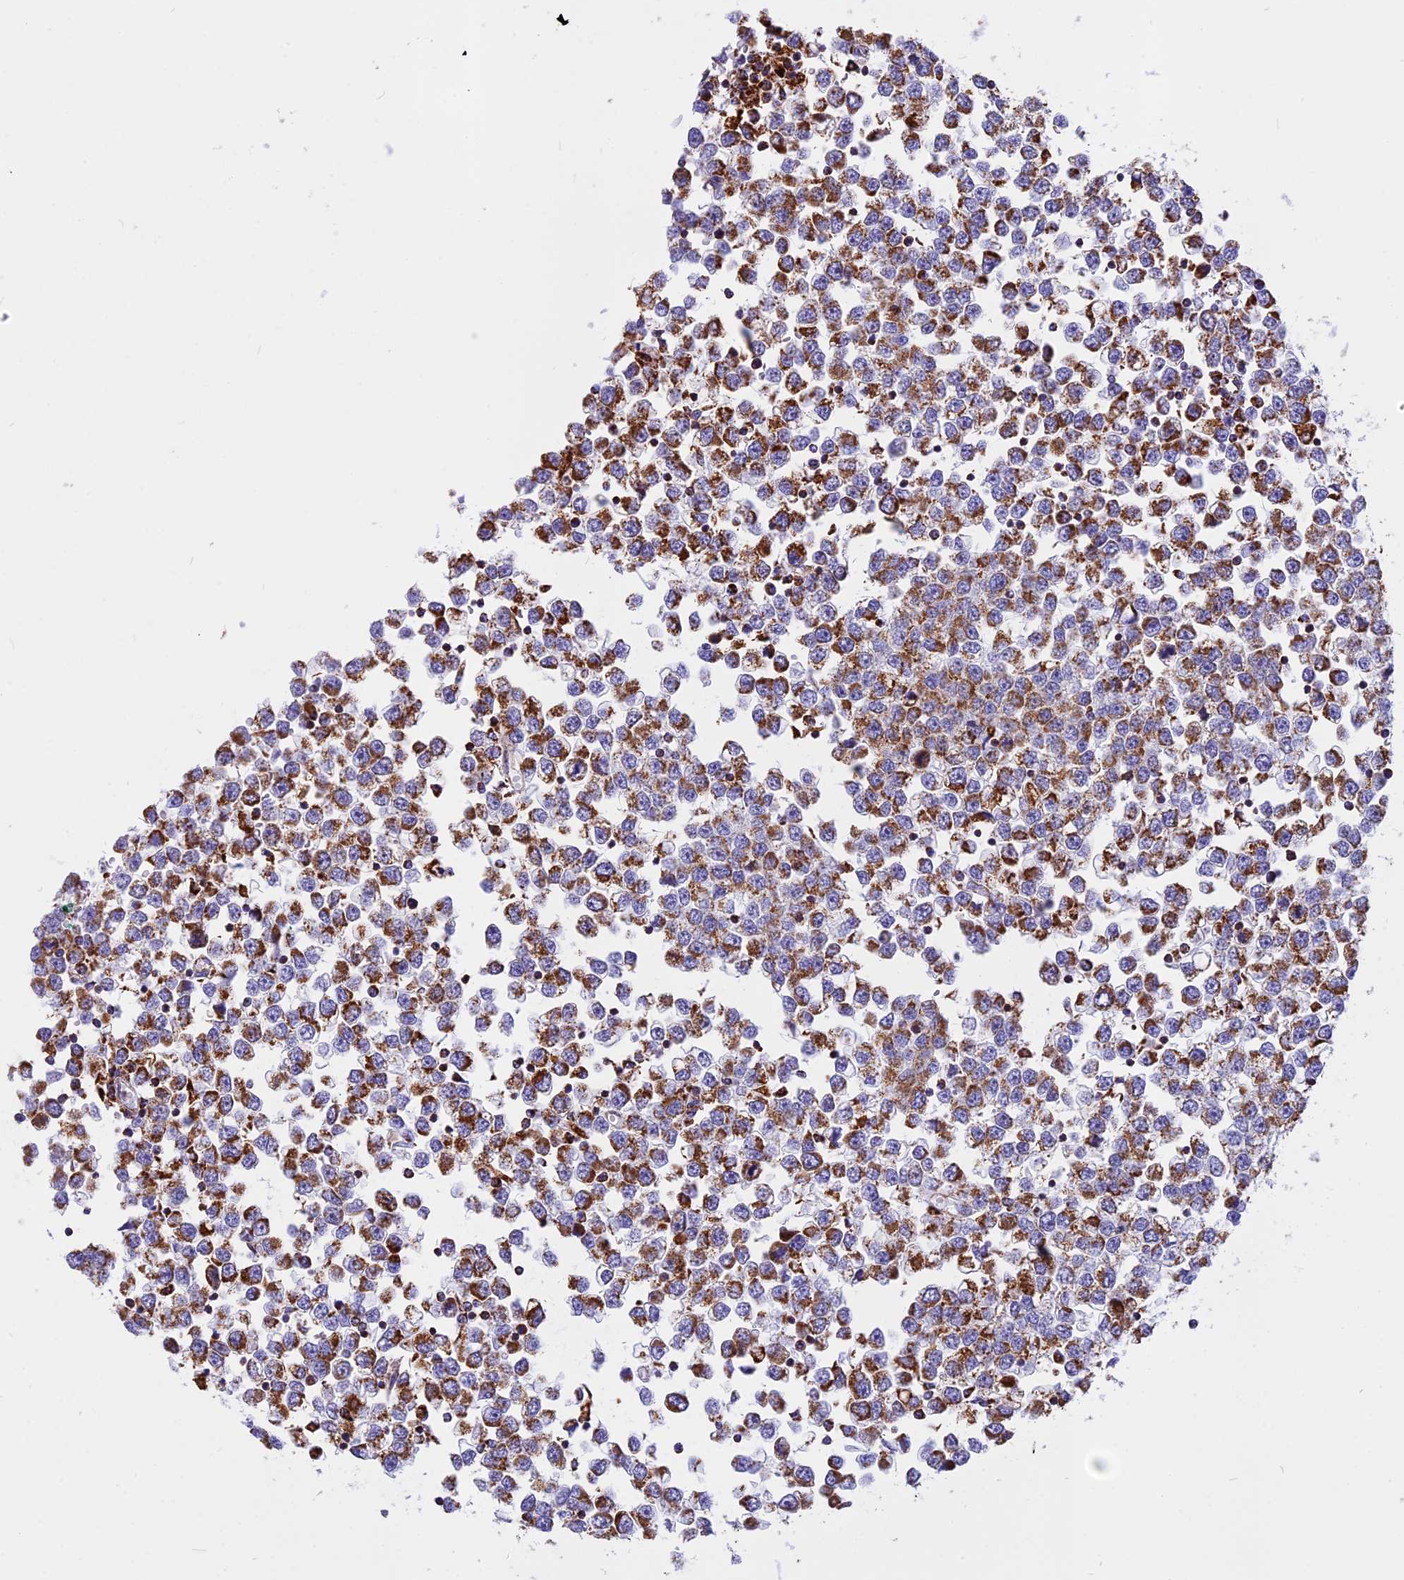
{"staining": {"intensity": "moderate", "quantity": ">75%", "location": "cytoplasmic/membranous"}, "tissue": "testis cancer", "cell_type": "Tumor cells", "image_type": "cancer", "snomed": [{"axis": "morphology", "description": "Seminoma, NOS"}, {"axis": "topography", "description": "Testis"}], "caption": "Protein expression by immunohistochemistry shows moderate cytoplasmic/membranous positivity in approximately >75% of tumor cells in testis cancer (seminoma).", "gene": "VDAC2", "patient": {"sex": "male", "age": 65}}